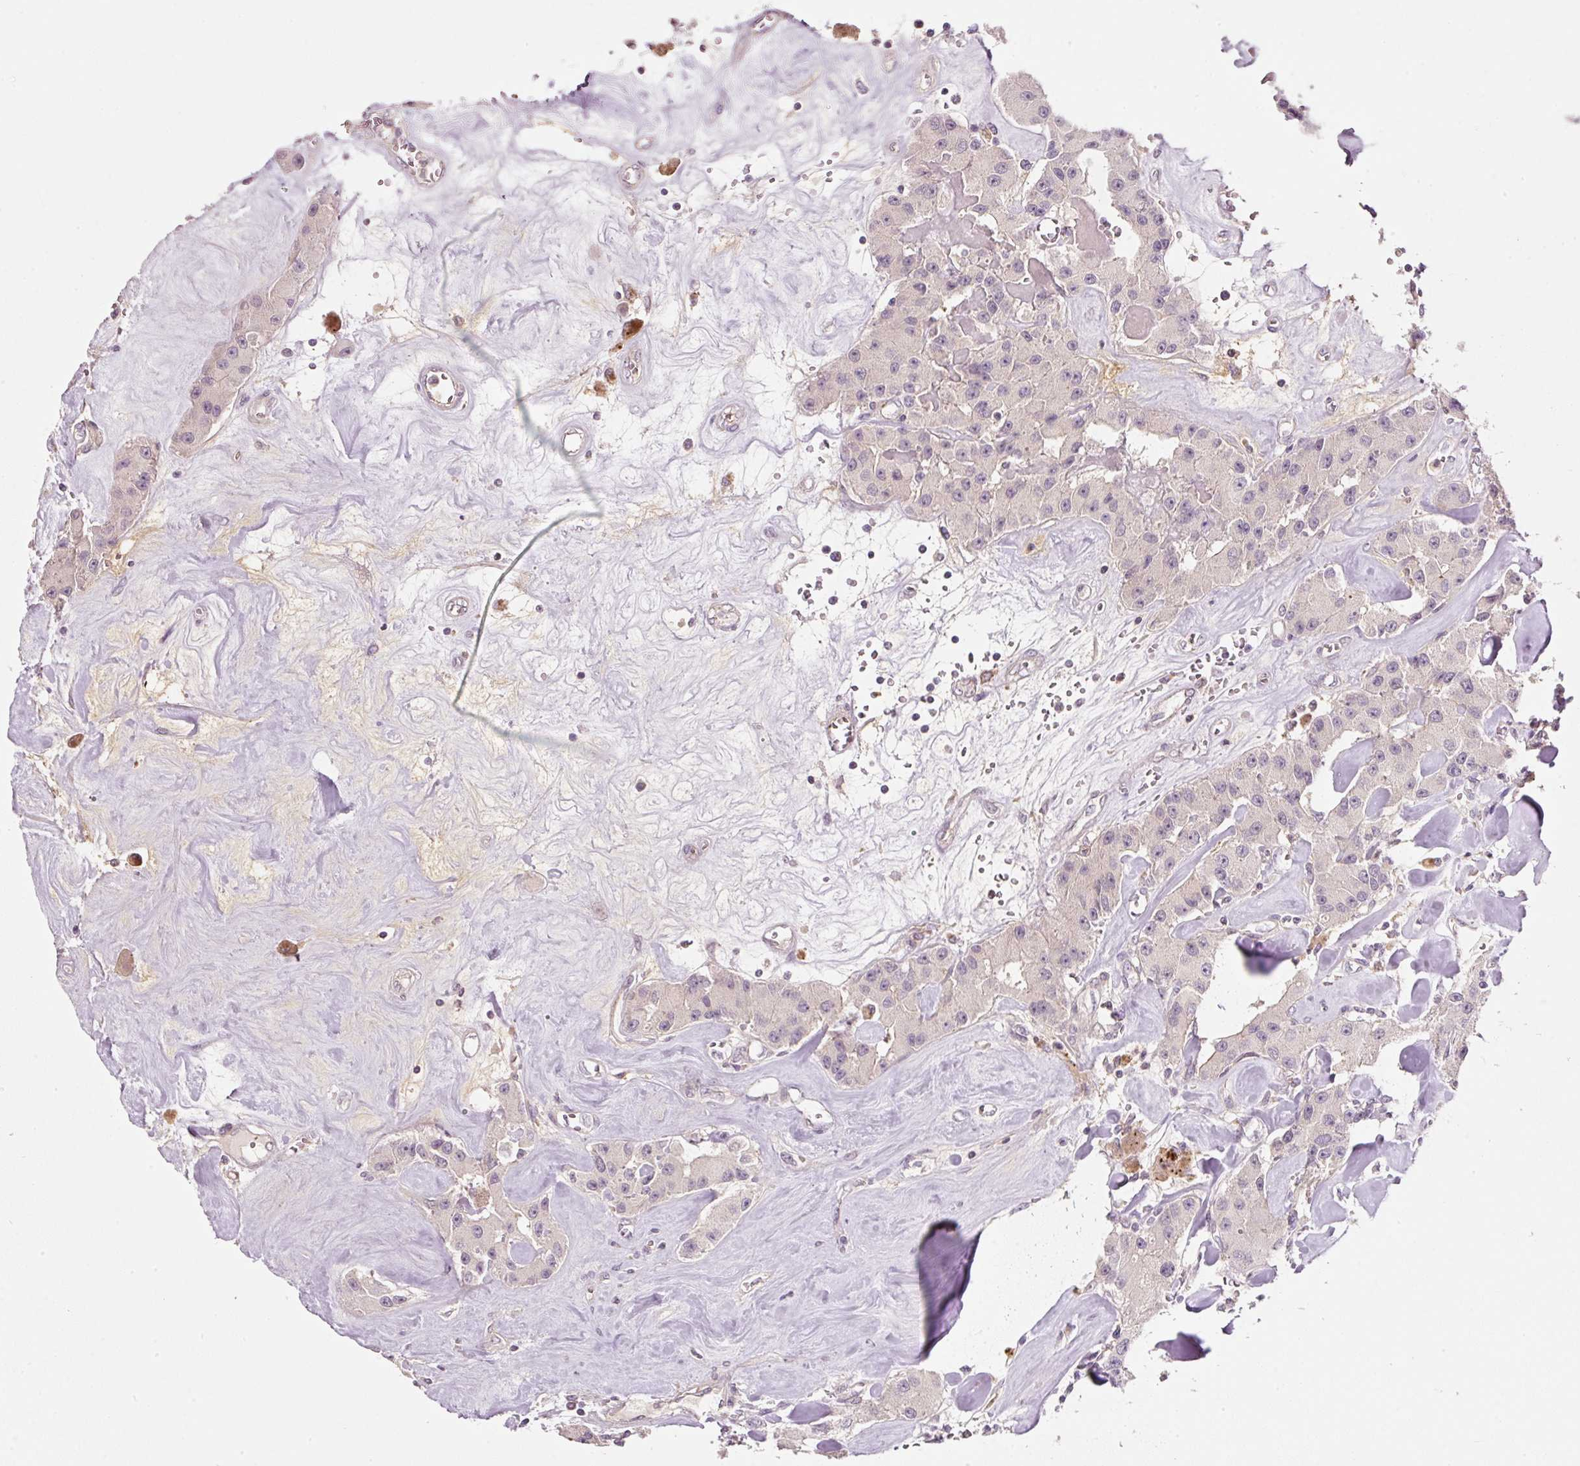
{"staining": {"intensity": "negative", "quantity": "none", "location": "none"}, "tissue": "carcinoid", "cell_type": "Tumor cells", "image_type": "cancer", "snomed": [{"axis": "morphology", "description": "Carcinoid, malignant, NOS"}, {"axis": "topography", "description": "Pancreas"}], "caption": "This is an immunohistochemistry (IHC) histopathology image of malignant carcinoid. There is no positivity in tumor cells.", "gene": "TIRAP", "patient": {"sex": "male", "age": 41}}